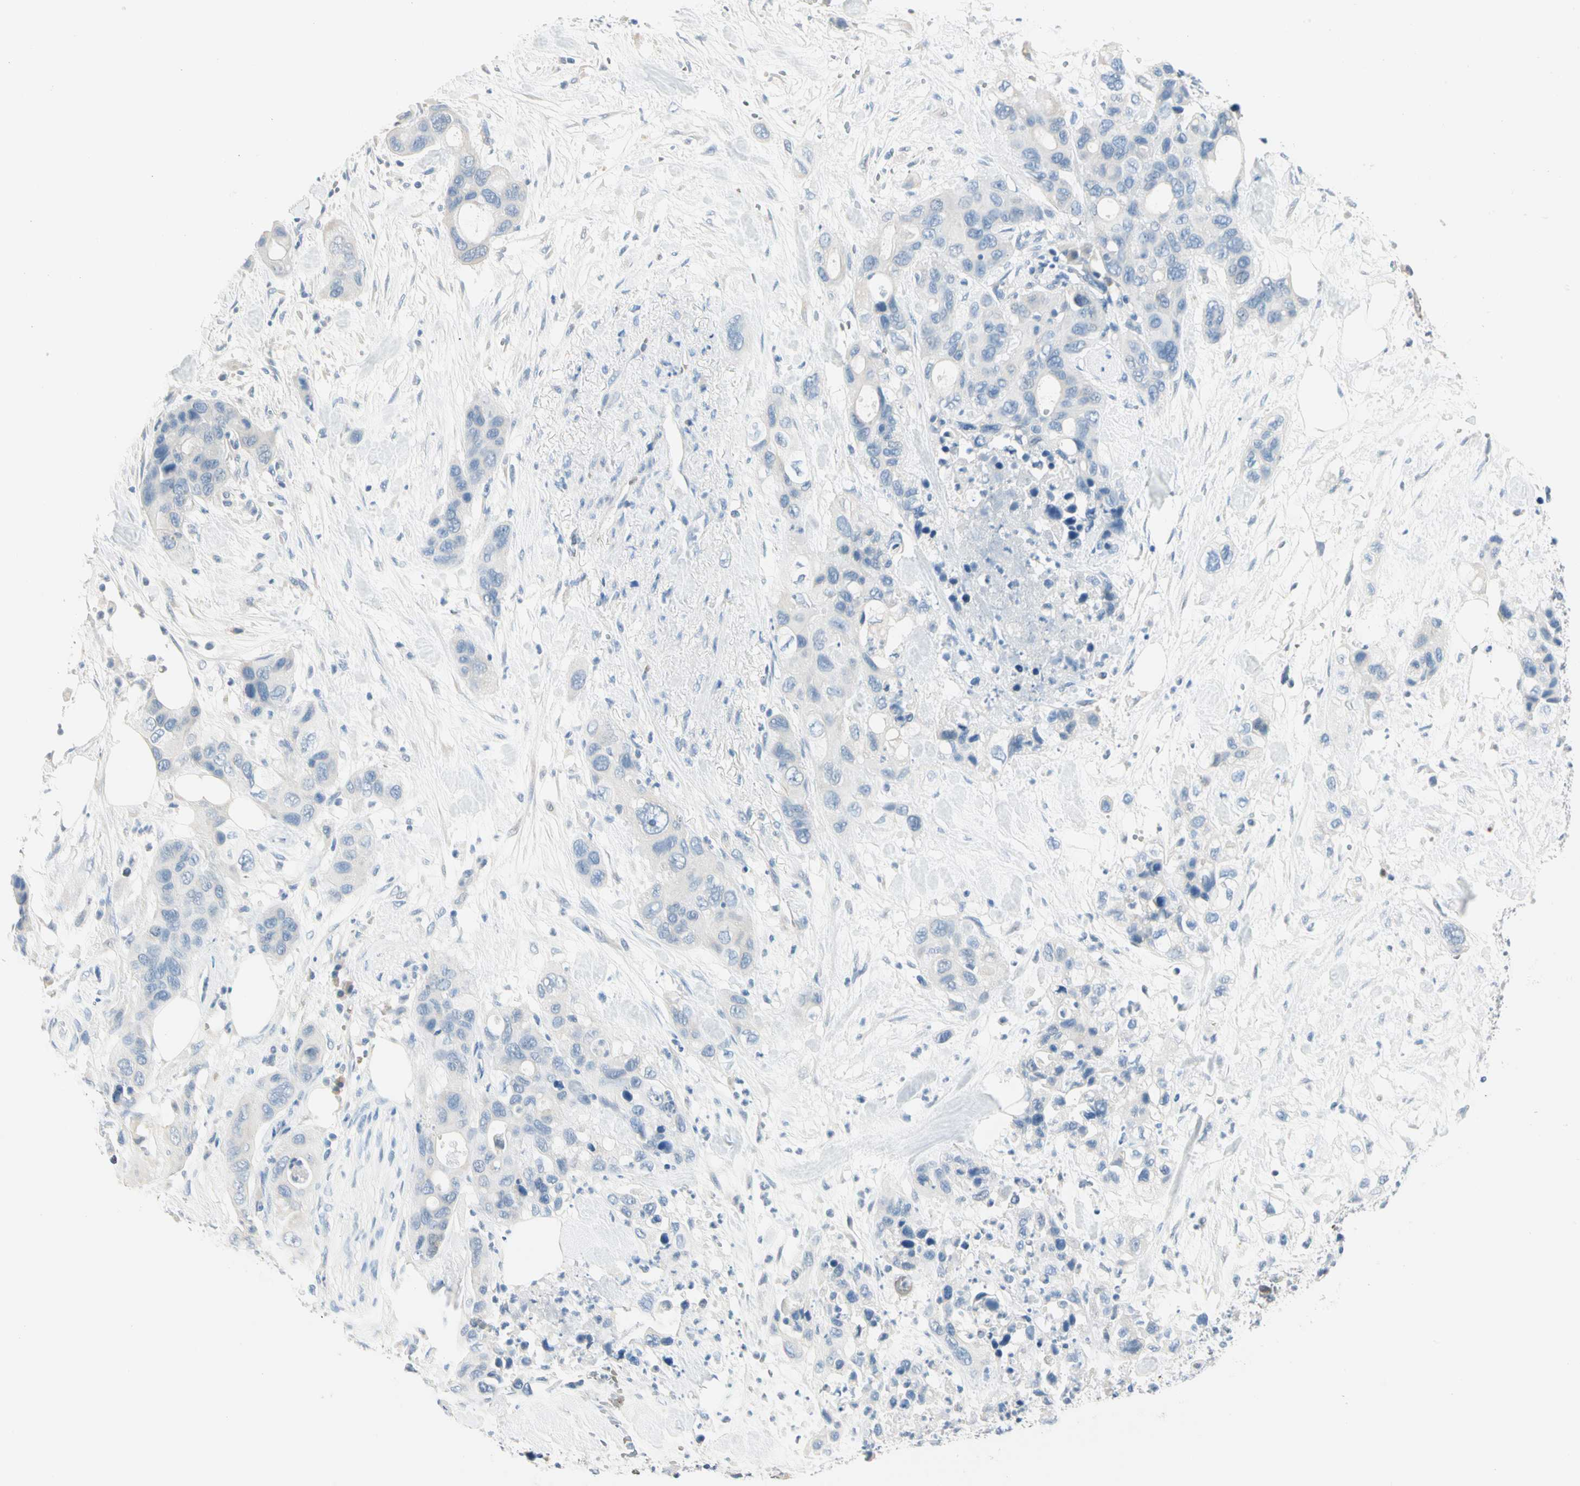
{"staining": {"intensity": "negative", "quantity": "none", "location": "none"}, "tissue": "pancreatic cancer", "cell_type": "Tumor cells", "image_type": "cancer", "snomed": [{"axis": "morphology", "description": "Adenocarcinoma, NOS"}, {"axis": "topography", "description": "Pancreas"}], "caption": "The histopathology image exhibits no staining of tumor cells in pancreatic adenocarcinoma.", "gene": "CA1", "patient": {"sex": "female", "age": 71}}